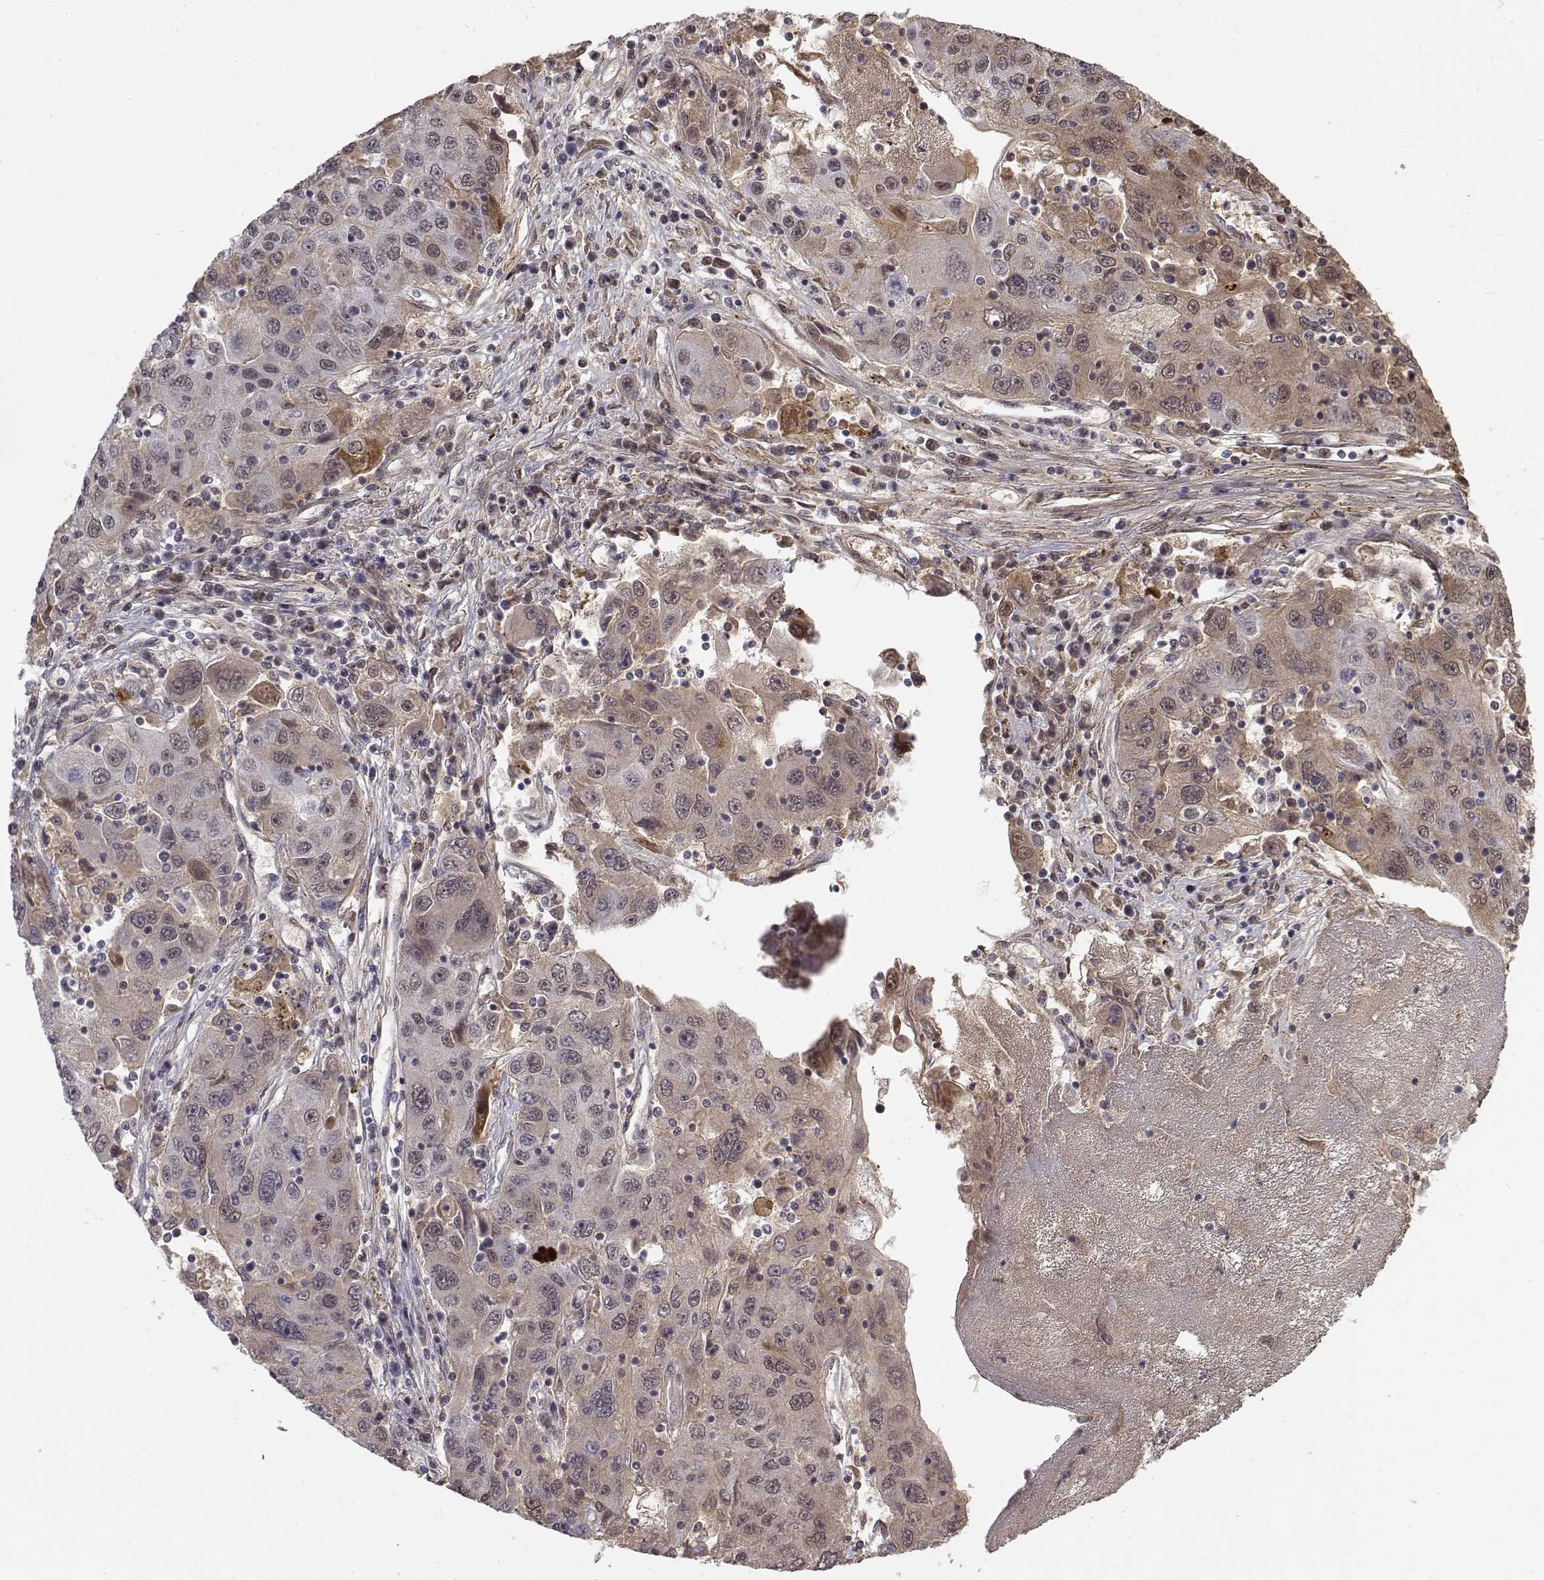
{"staining": {"intensity": "weak", "quantity": "<25%", "location": "cytoplasmic/membranous,nuclear"}, "tissue": "stomach cancer", "cell_type": "Tumor cells", "image_type": "cancer", "snomed": [{"axis": "morphology", "description": "Adenocarcinoma, NOS"}, {"axis": "topography", "description": "Stomach"}], "caption": "An immunohistochemistry photomicrograph of stomach cancer is shown. There is no staining in tumor cells of stomach cancer.", "gene": "ITGA7", "patient": {"sex": "male", "age": 56}}